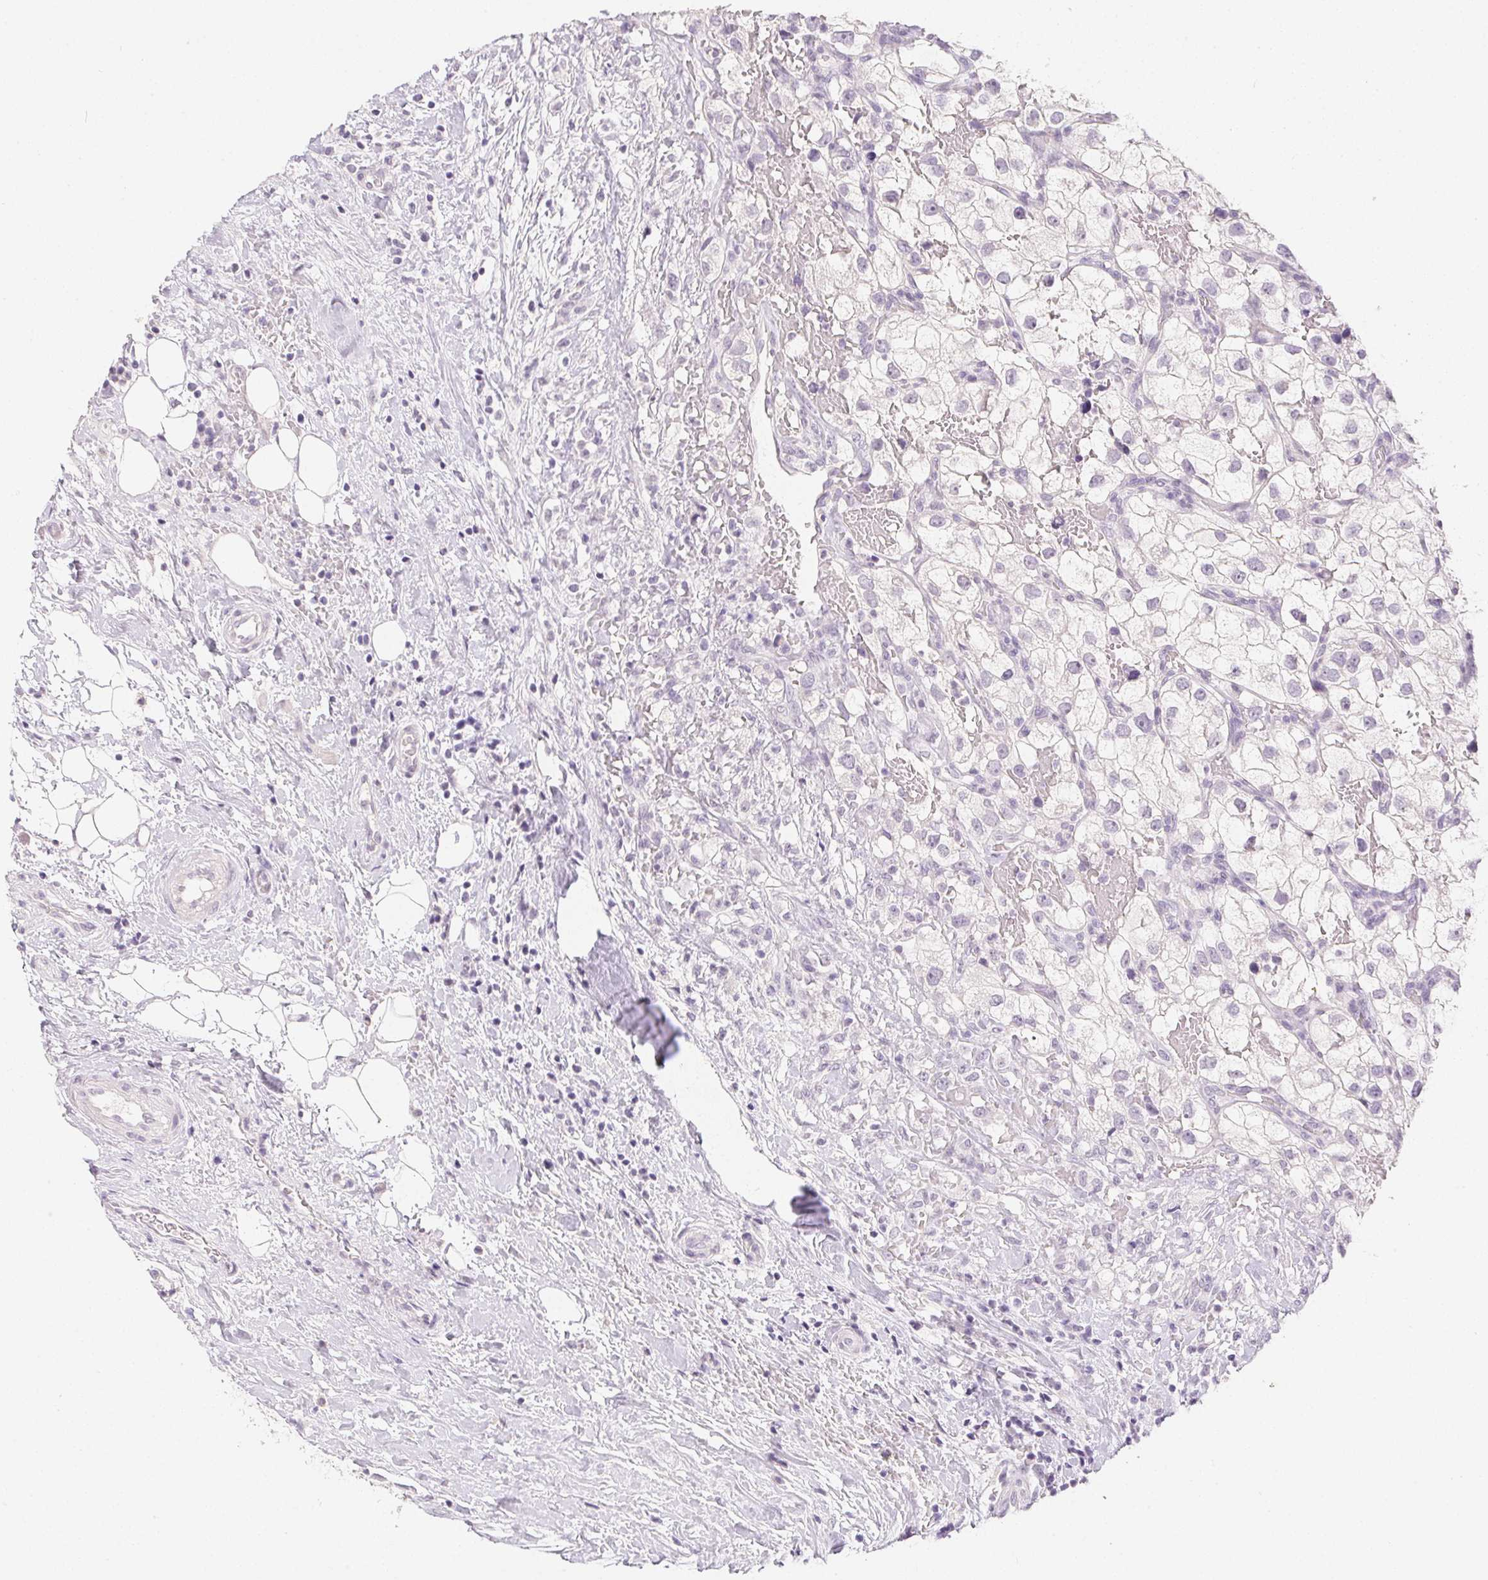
{"staining": {"intensity": "negative", "quantity": "none", "location": "none"}, "tissue": "renal cancer", "cell_type": "Tumor cells", "image_type": "cancer", "snomed": [{"axis": "morphology", "description": "Adenocarcinoma, NOS"}, {"axis": "topography", "description": "Kidney"}], "caption": "Immunohistochemical staining of human renal cancer shows no significant staining in tumor cells. (DAB (3,3'-diaminobenzidine) IHC, high magnification).", "gene": "PPY", "patient": {"sex": "male", "age": 59}}